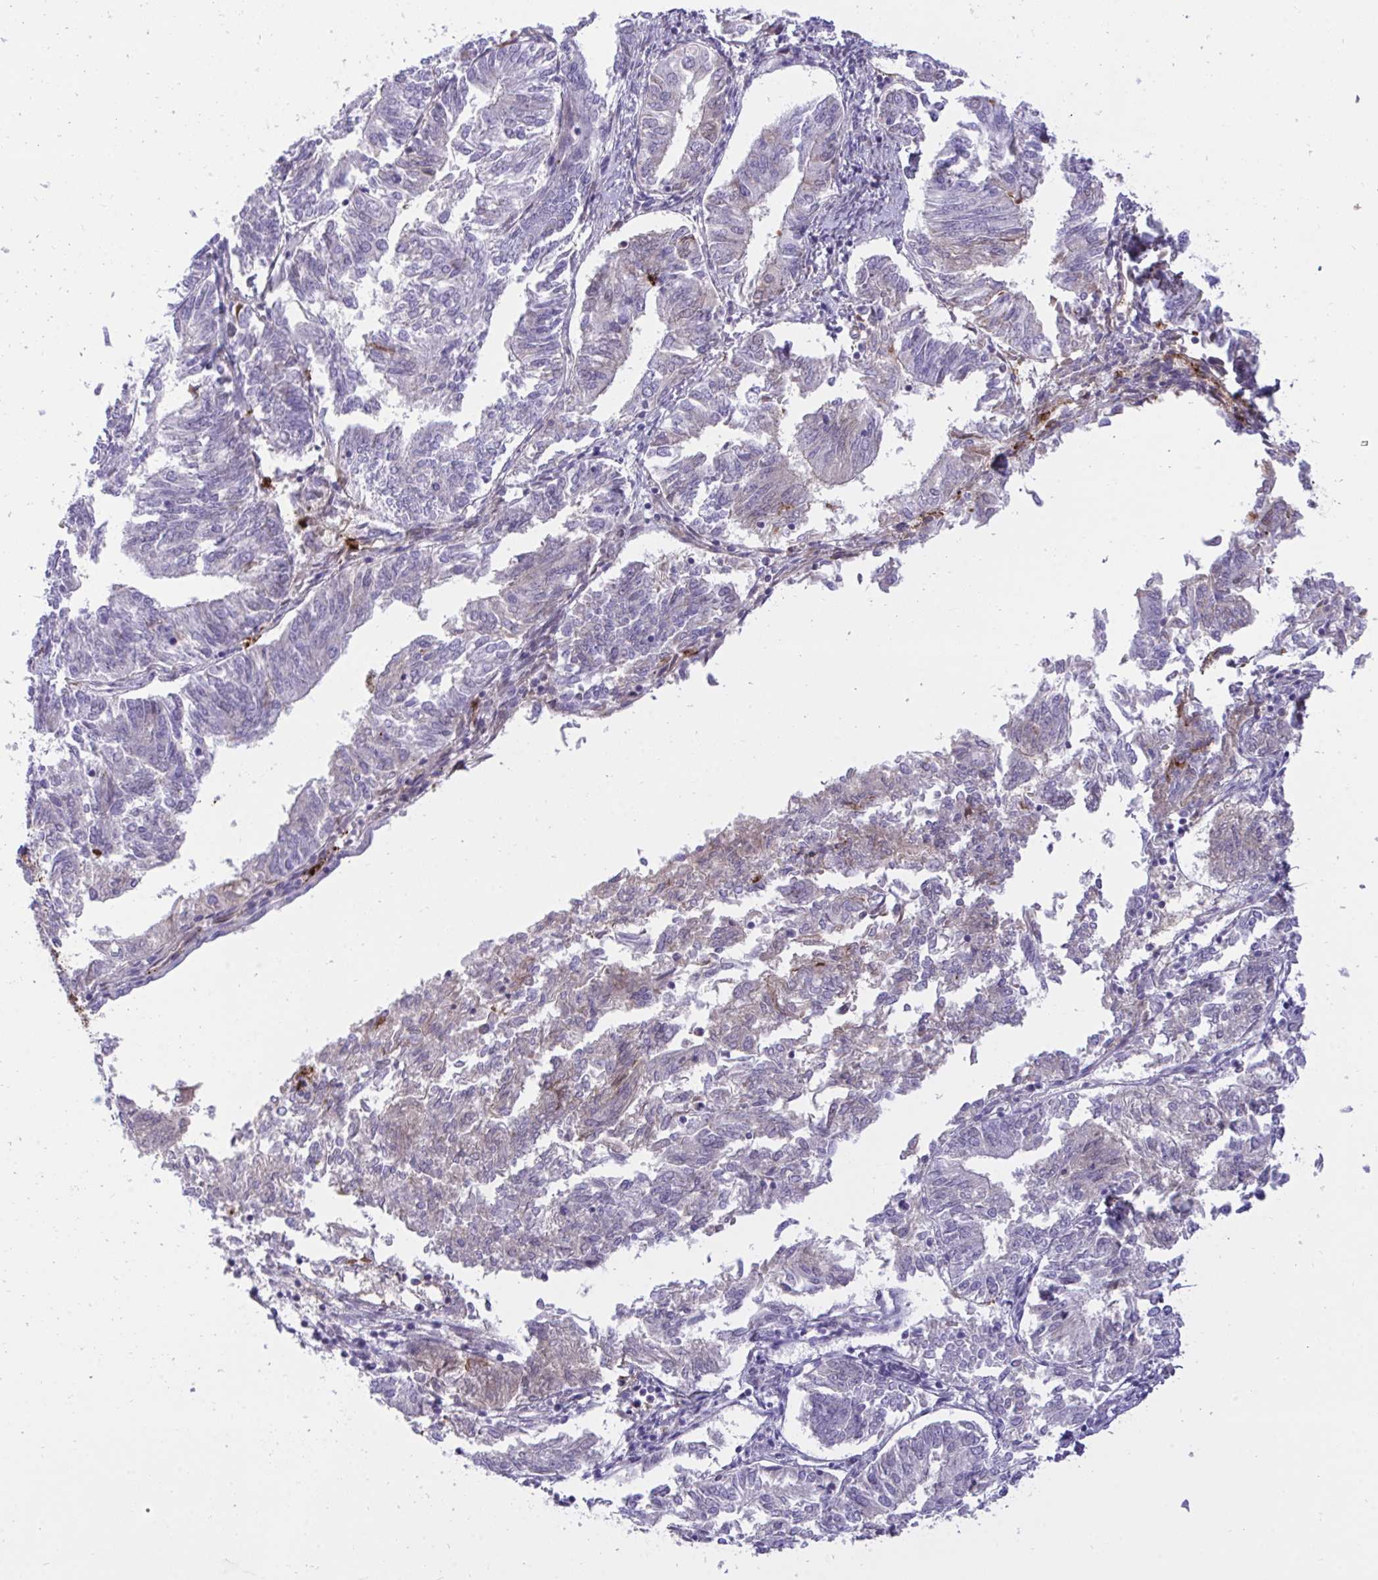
{"staining": {"intensity": "negative", "quantity": "none", "location": "none"}, "tissue": "endometrial cancer", "cell_type": "Tumor cells", "image_type": "cancer", "snomed": [{"axis": "morphology", "description": "Adenocarcinoma, NOS"}, {"axis": "topography", "description": "Endometrium"}], "caption": "Endometrial cancer stained for a protein using immunohistochemistry reveals no positivity tumor cells.", "gene": "F2", "patient": {"sex": "female", "age": 58}}